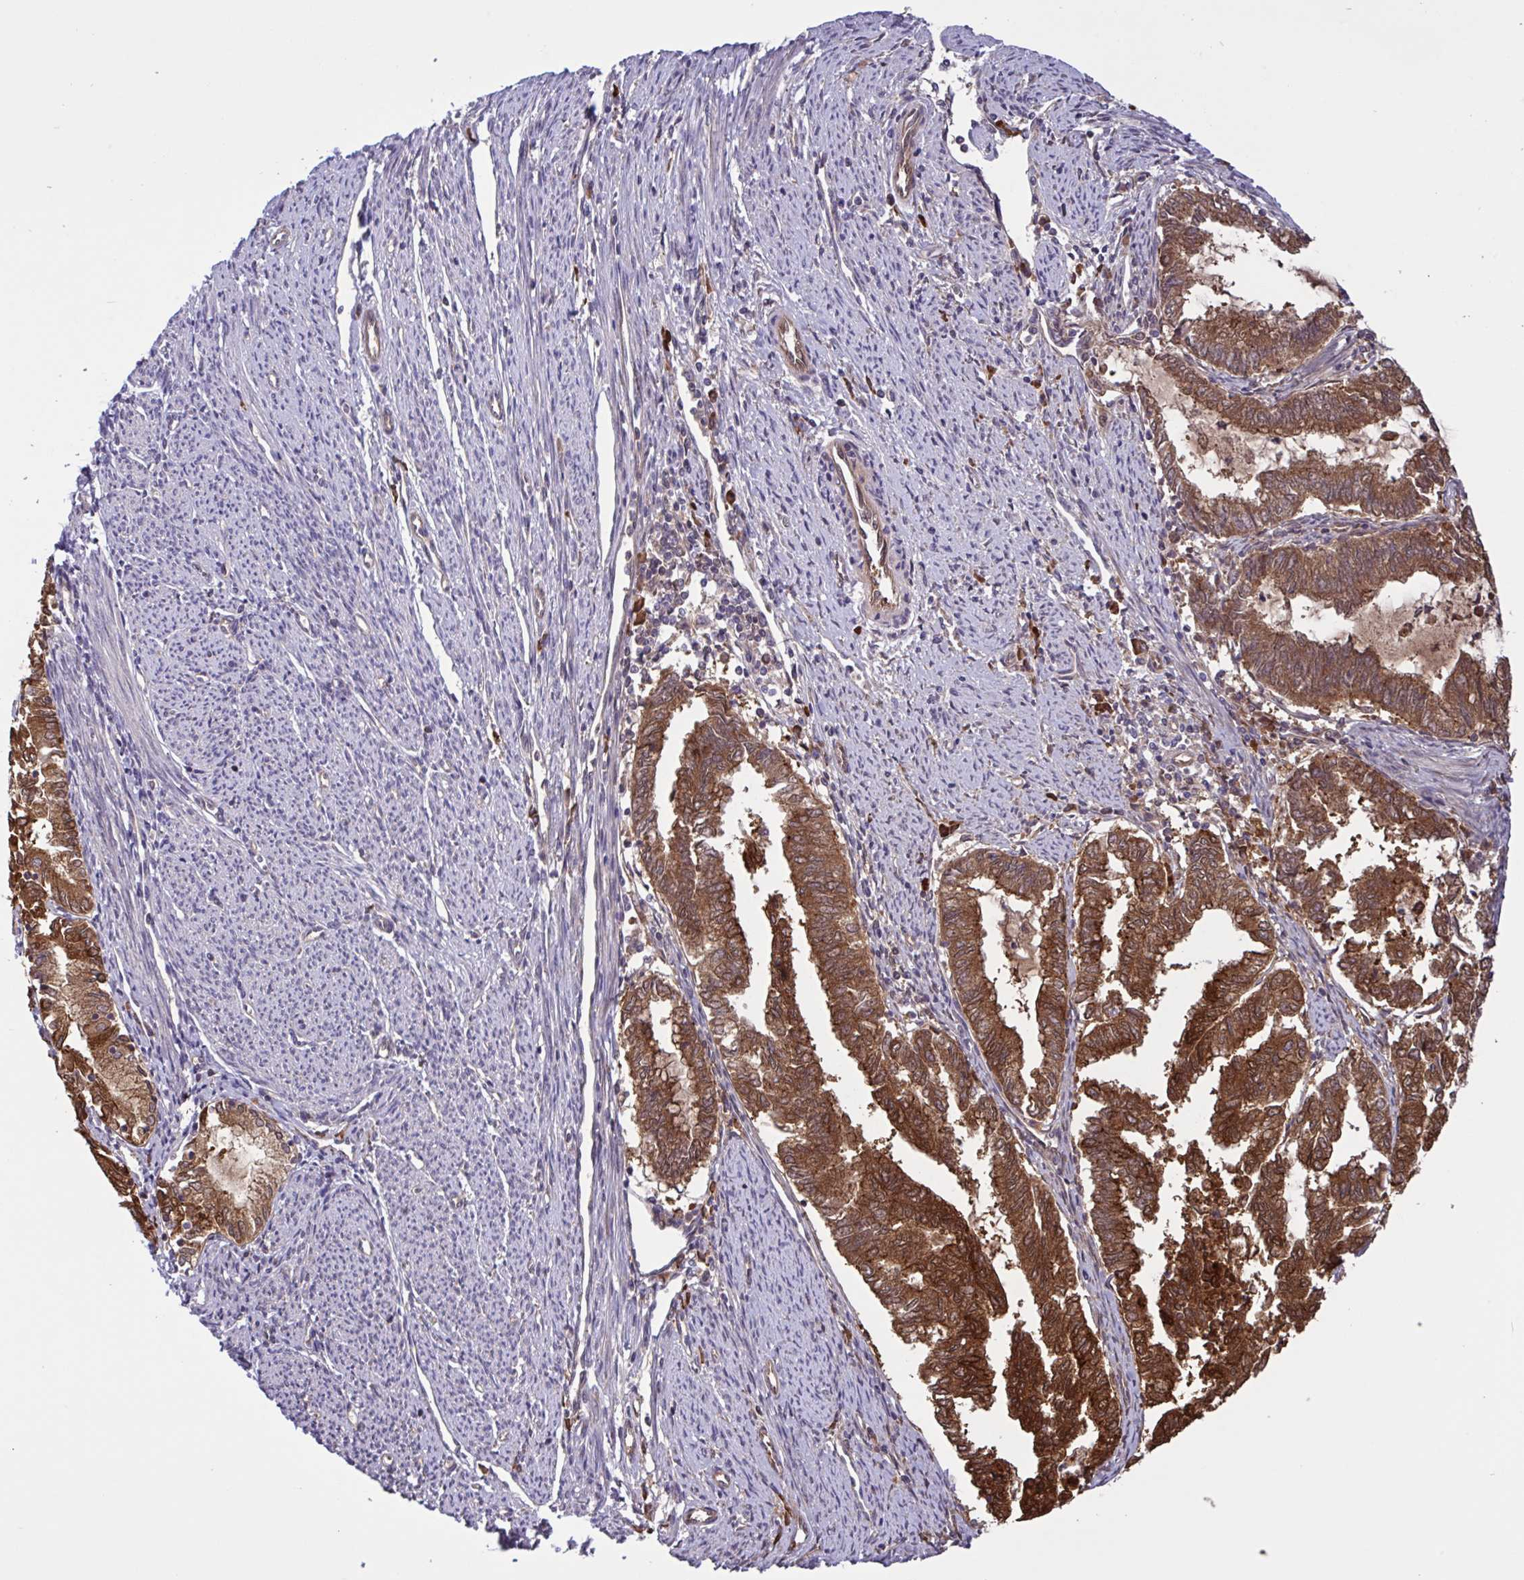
{"staining": {"intensity": "strong", "quantity": ">75%", "location": "cytoplasmic/membranous"}, "tissue": "endometrial cancer", "cell_type": "Tumor cells", "image_type": "cancer", "snomed": [{"axis": "morphology", "description": "Adenocarcinoma, NOS"}, {"axis": "topography", "description": "Endometrium"}], "caption": "Adenocarcinoma (endometrial) stained with immunohistochemistry (IHC) reveals strong cytoplasmic/membranous positivity in about >75% of tumor cells. The staining was performed using DAB (3,3'-diaminobenzidine) to visualize the protein expression in brown, while the nuclei were stained in blue with hematoxylin (Magnification: 20x).", "gene": "INTS10", "patient": {"sex": "female", "age": 79}}